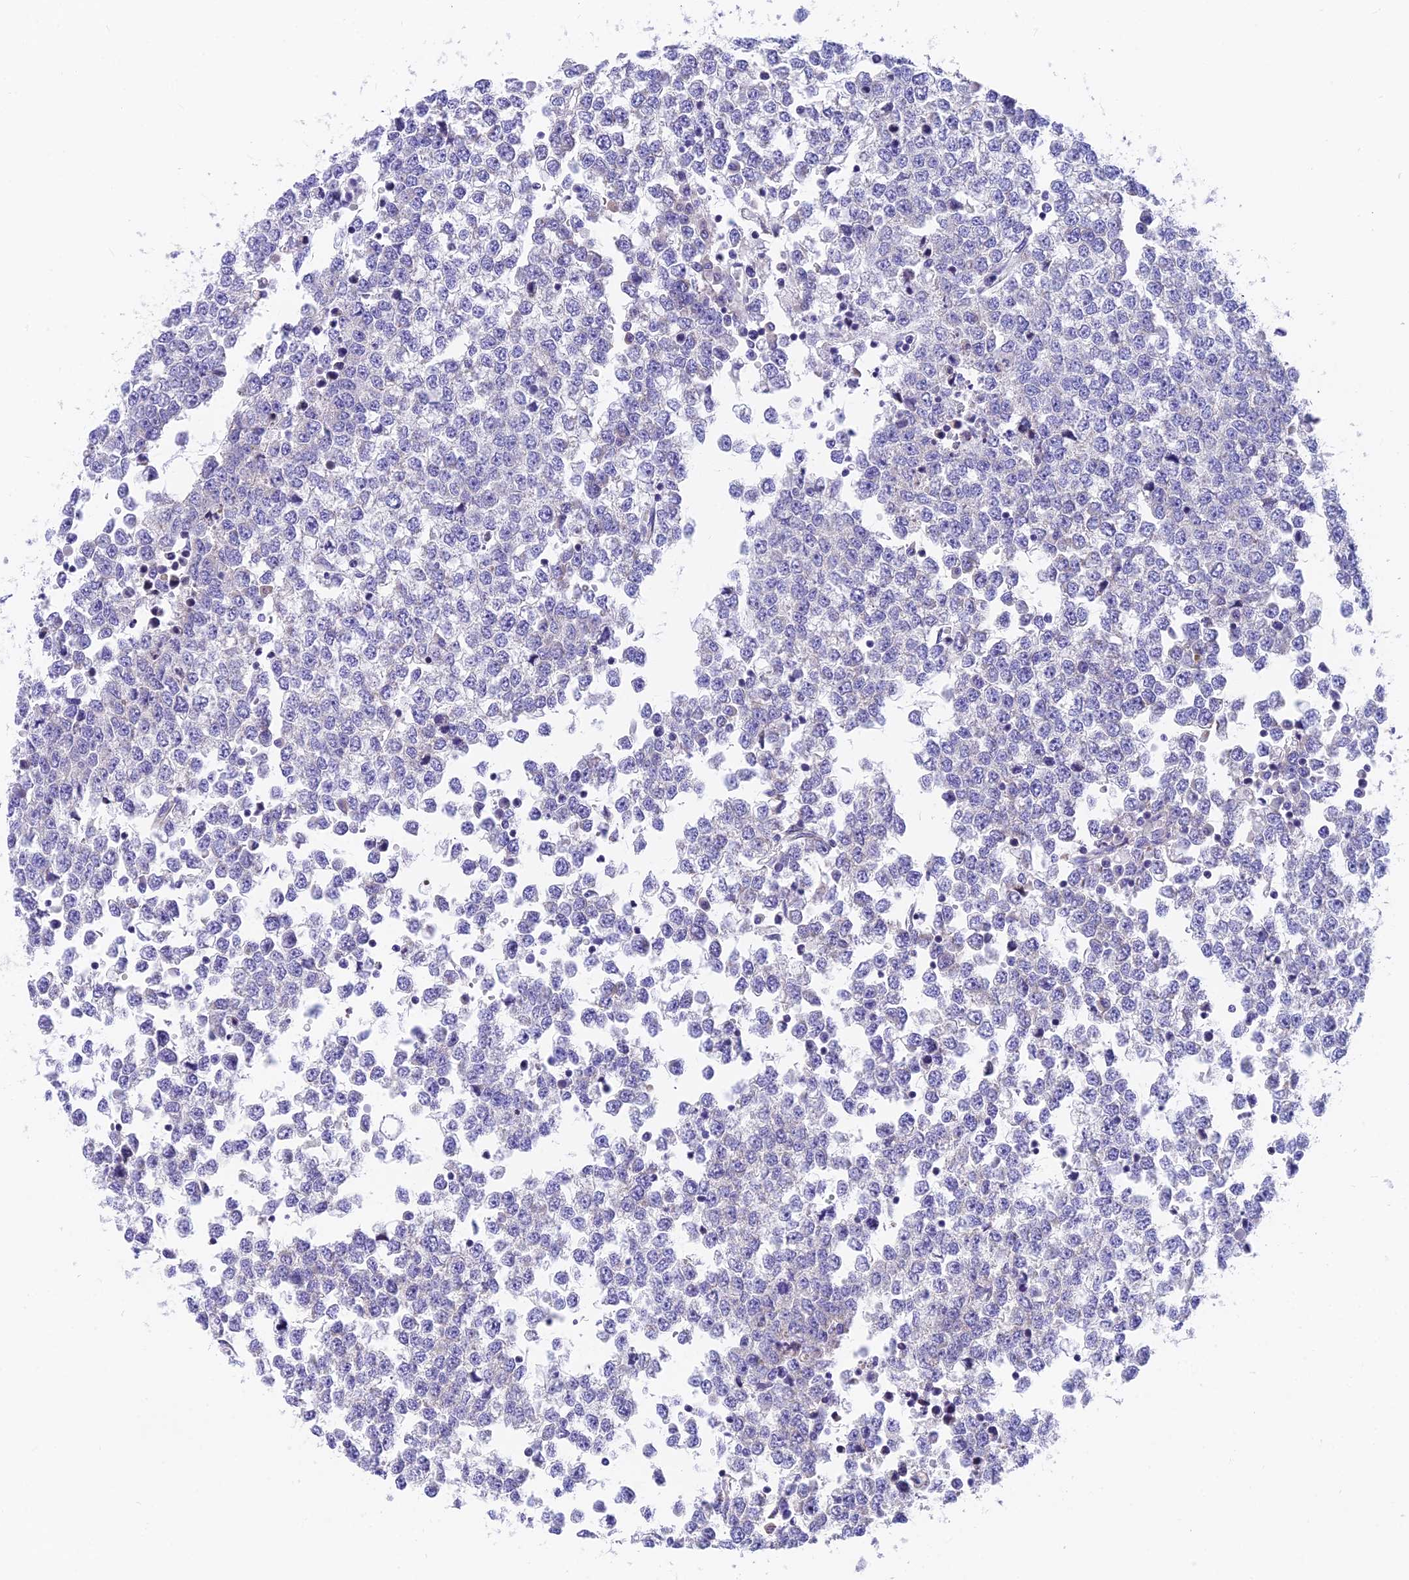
{"staining": {"intensity": "weak", "quantity": "25%-75%", "location": "cytoplasmic/membranous"}, "tissue": "testis cancer", "cell_type": "Tumor cells", "image_type": "cancer", "snomed": [{"axis": "morphology", "description": "Seminoma, NOS"}, {"axis": "topography", "description": "Testis"}], "caption": "Brown immunohistochemical staining in human testis cancer reveals weak cytoplasmic/membranous staining in about 25%-75% of tumor cells.", "gene": "MVB12A", "patient": {"sex": "male", "age": 65}}